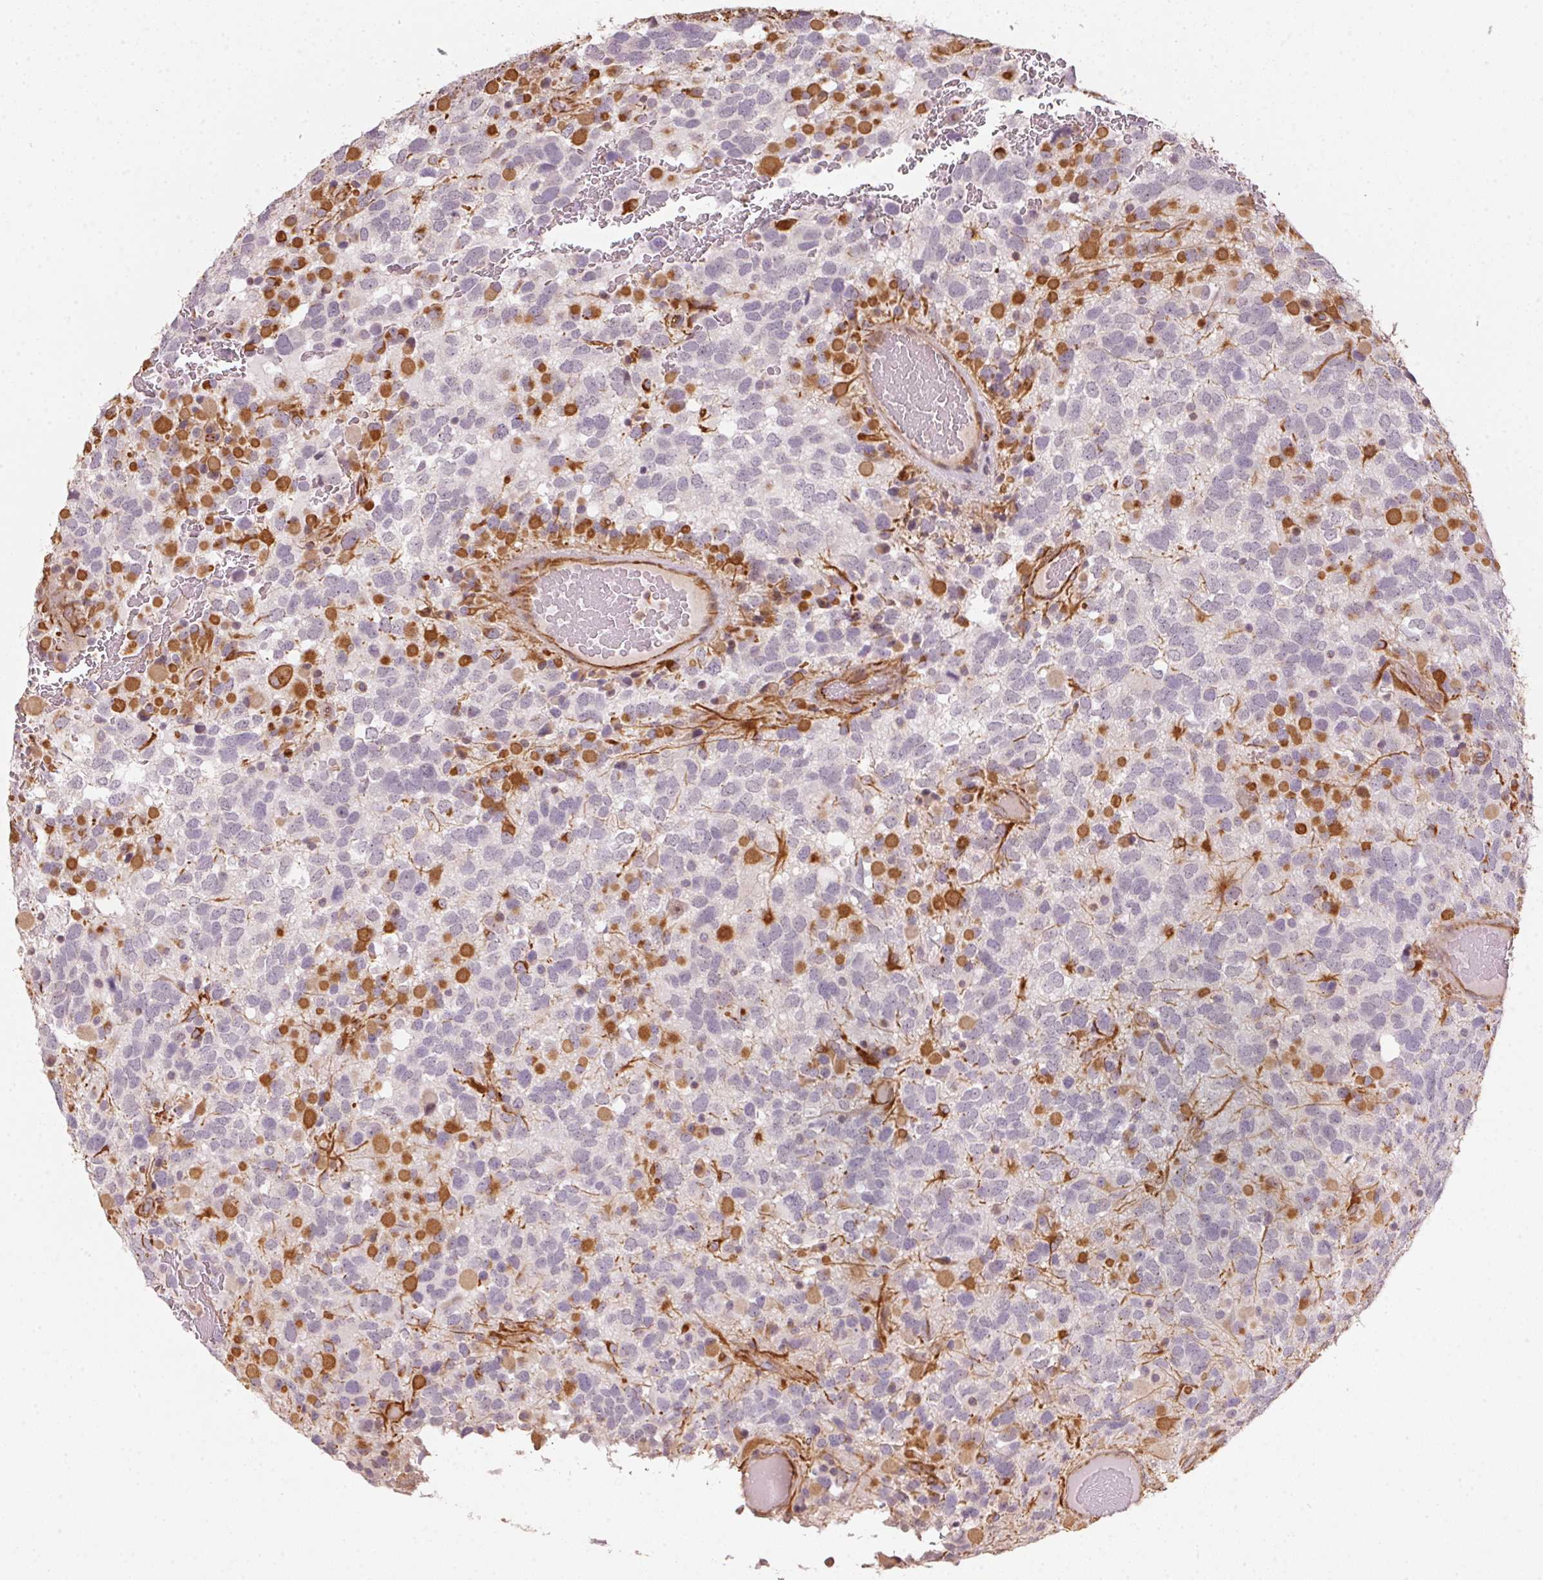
{"staining": {"intensity": "negative", "quantity": "none", "location": "none"}, "tissue": "glioma", "cell_type": "Tumor cells", "image_type": "cancer", "snomed": [{"axis": "morphology", "description": "Glioma, malignant, High grade"}, {"axis": "topography", "description": "Brain"}], "caption": "High power microscopy photomicrograph of an immunohistochemistry (IHC) photomicrograph of malignant glioma (high-grade), revealing no significant expression in tumor cells.", "gene": "FOXR2", "patient": {"sex": "female", "age": 40}}